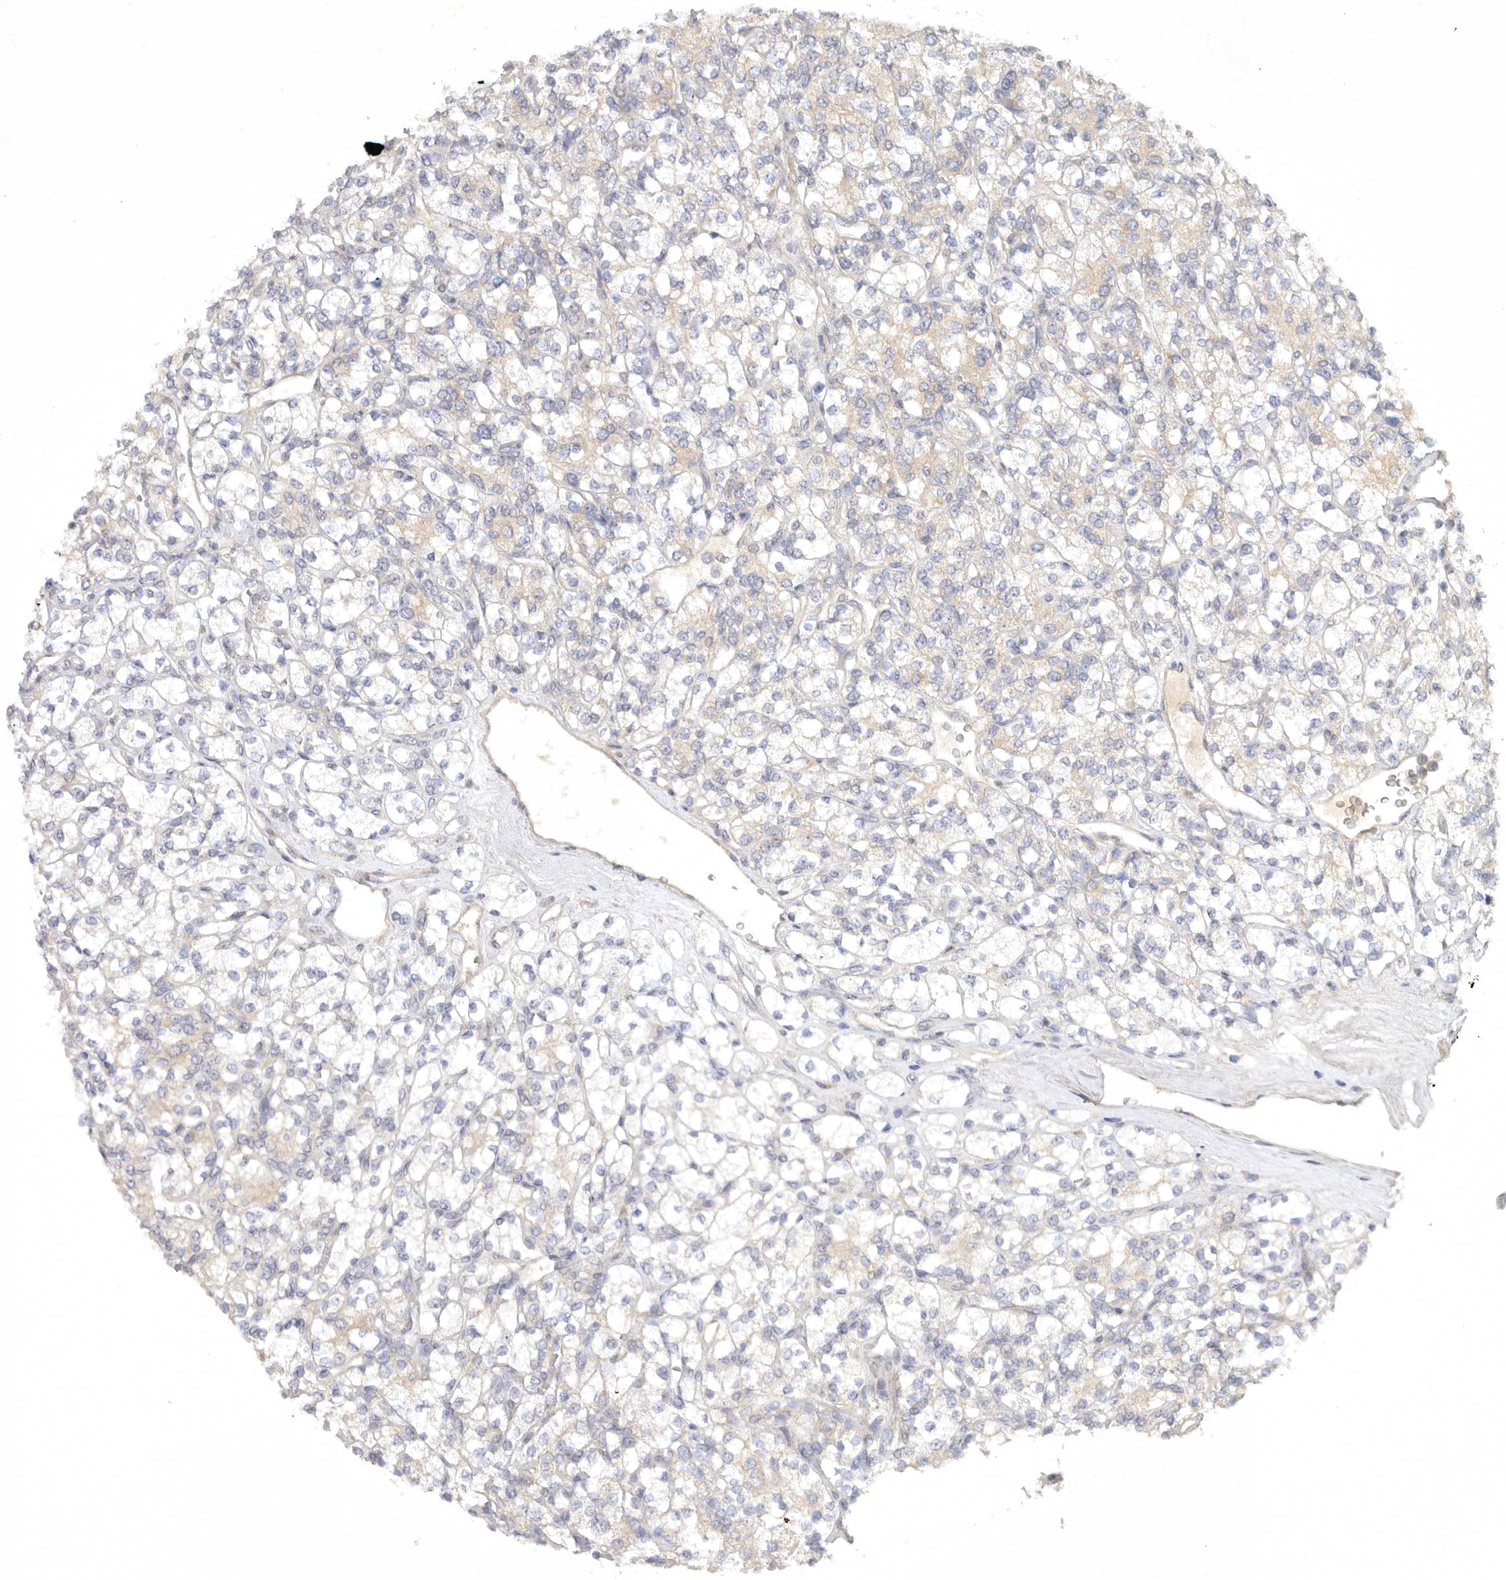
{"staining": {"intensity": "negative", "quantity": "none", "location": "none"}, "tissue": "renal cancer", "cell_type": "Tumor cells", "image_type": "cancer", "snomed": [{"axis": "morphology", "description": "Adenocarcinoma, NOS"}, {"axis": "topography", "description": "Kidney"}], "caption": "The photomicrograph demonstrates no significant expression in tumor cells of renal cancer (adenocarcinoma). (Brightfield microscopy of DAB (3,3'-diaminobenzidine) IHC at high magnification).", "gene": "PTPDC1", "patient": {"sex": "male", "age": 77}}